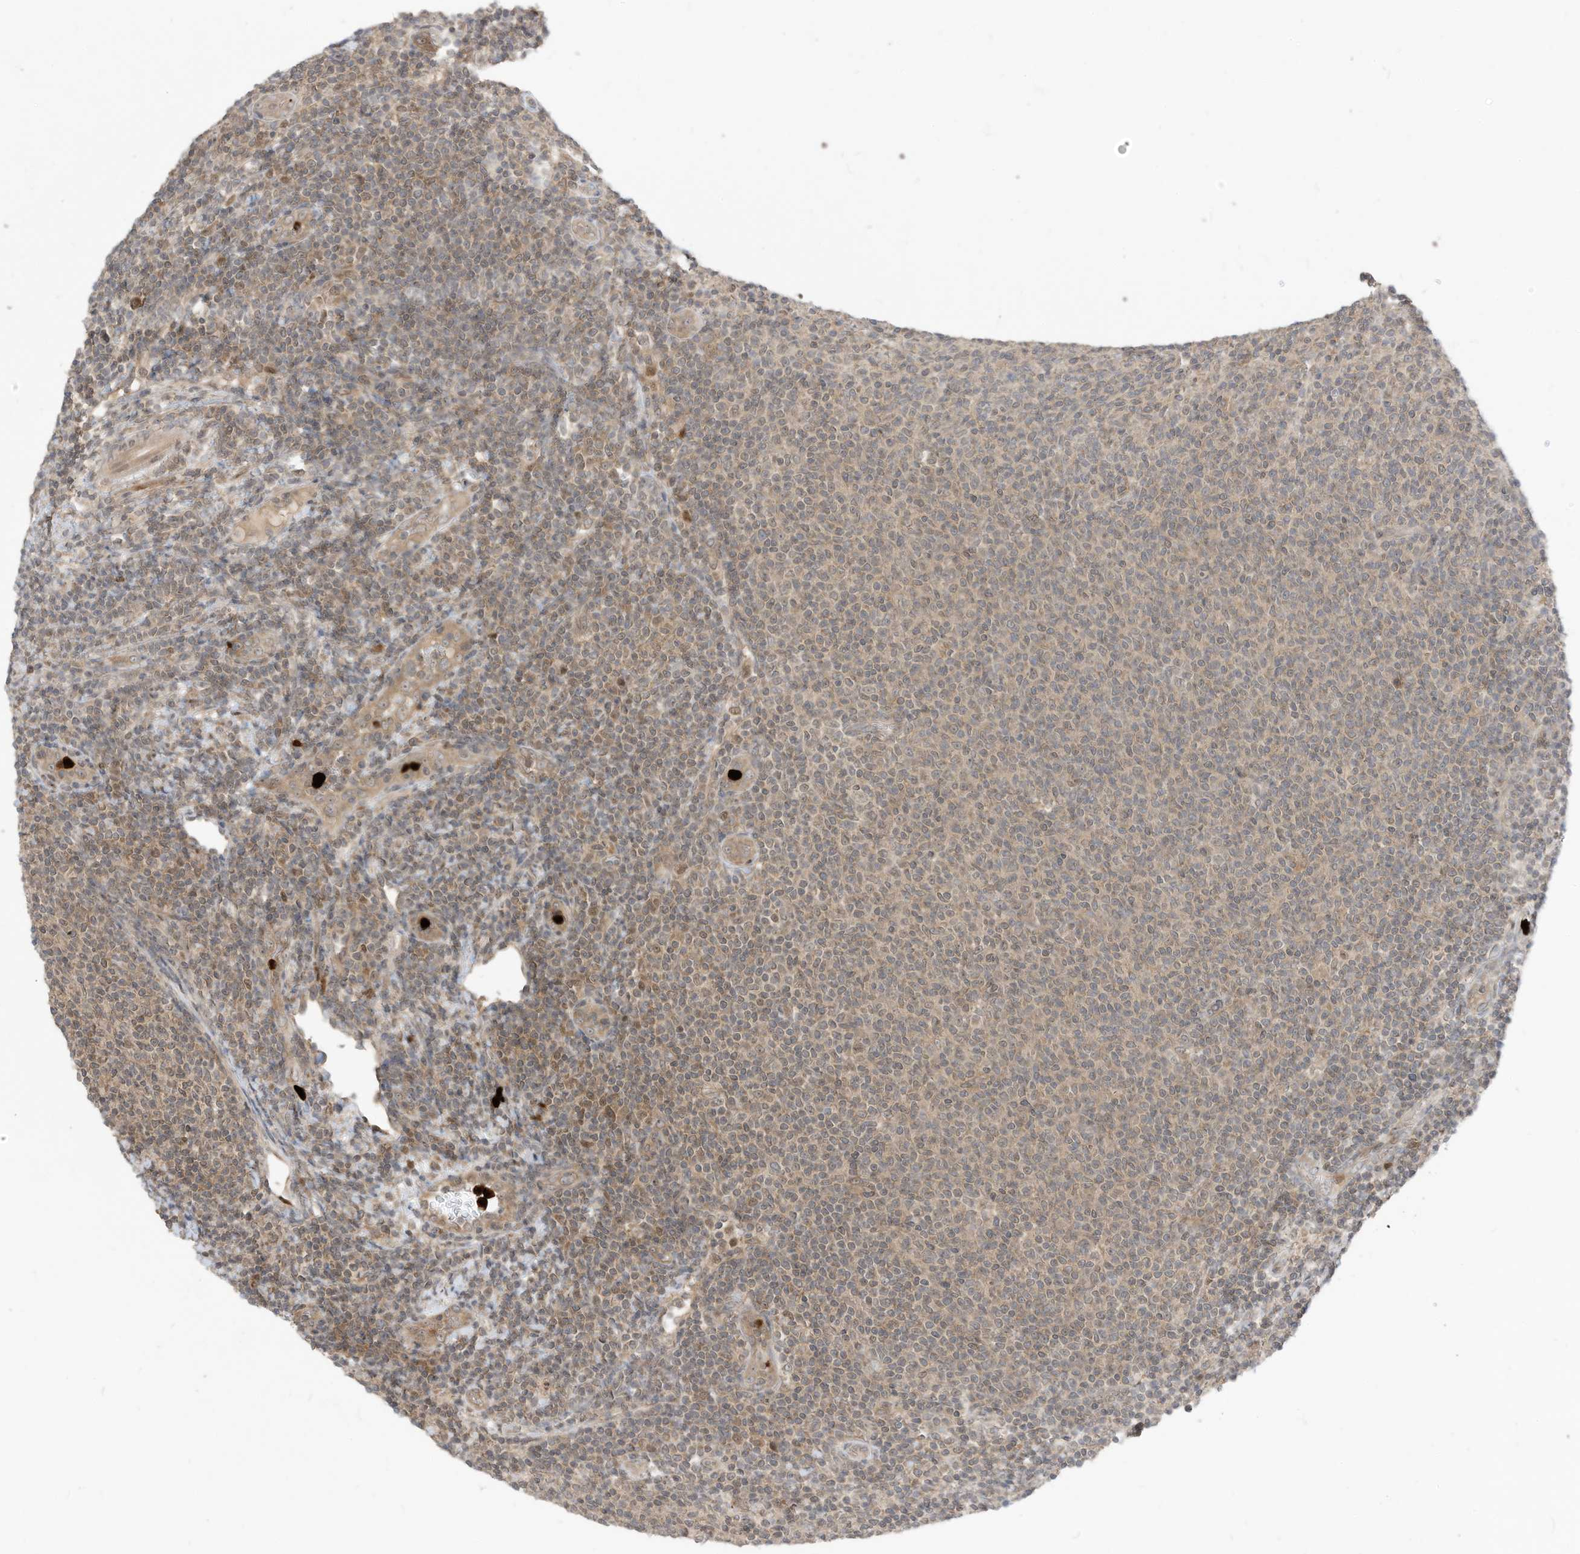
{"staining": {"intensity": "negative", "quantity": "none", "location": "none"}, "tissue": "lymphoma", "cell_type": "Tumor cells", "image_type": "cancer", "snomed": [{"axis": "morphology", "description": "Malignant lymphoma, non-Hodgkin's type, Low grade"}, {"axis": "topography", "description": "Lymph node"}], "caption": "Tumor cells show no significant positivity in malignant lymphoma, non-Hodgkin's type (low-grade).", "gene": "CNKSR1", "patient": {"sex": "male", "age": 66}}